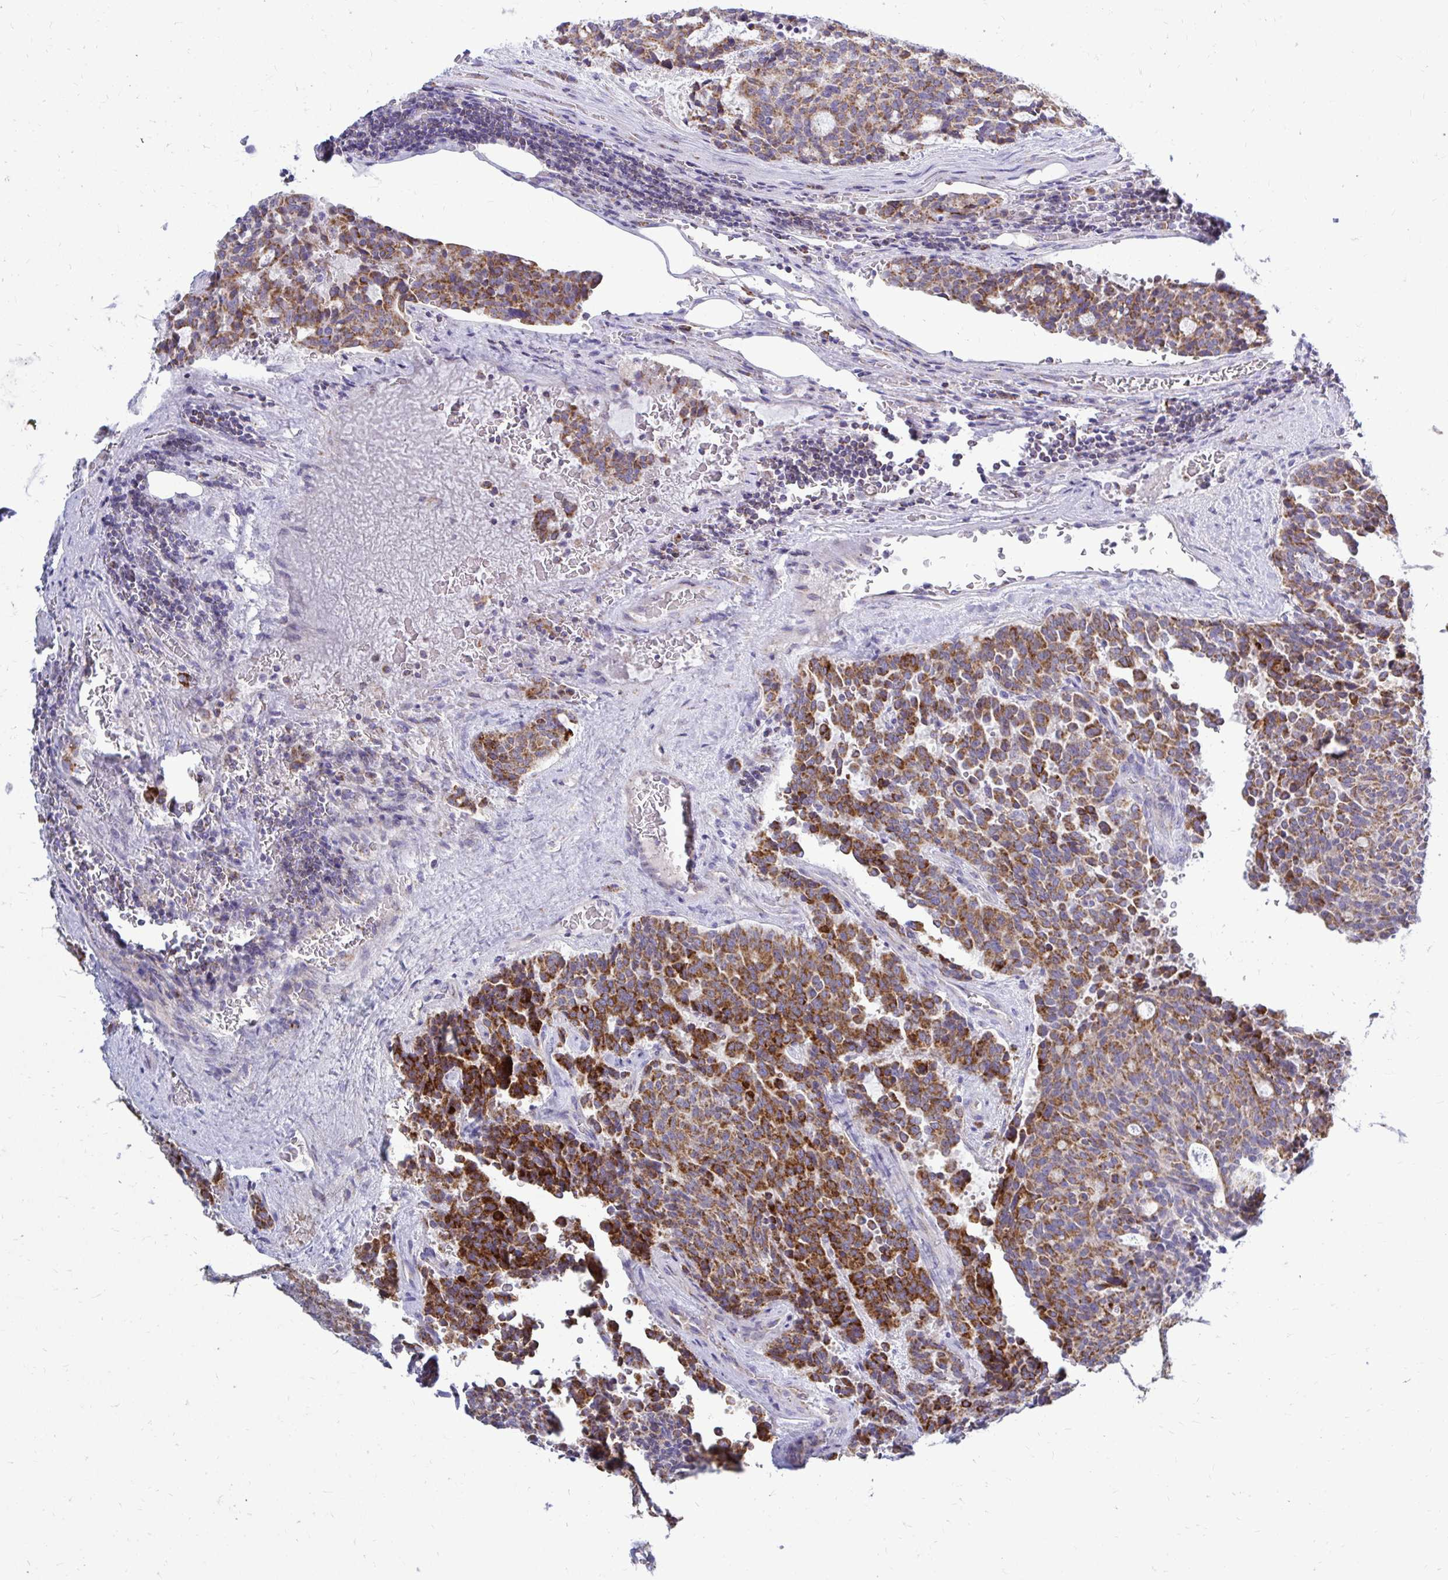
{"staining": {"intensity": "strong", "quantity": ">75%", "location": "cytoplasmic/membranous"}, "tissue": "carcinoid", "cell_type": "Tumor cells", "image_type": "cancer", "snomed": [{"axis": "morphology", "description": "Carcinoid, malignant, NOS"}, {"axis": "topography", "description": "Pancreas"}], "caption": "A brown stain labels strong cytoplasmic/membranous staining of a protein in carcinoid tumor cells.", "gene": "OR10R2", "patient": {"sex": "female", "age": 54}}